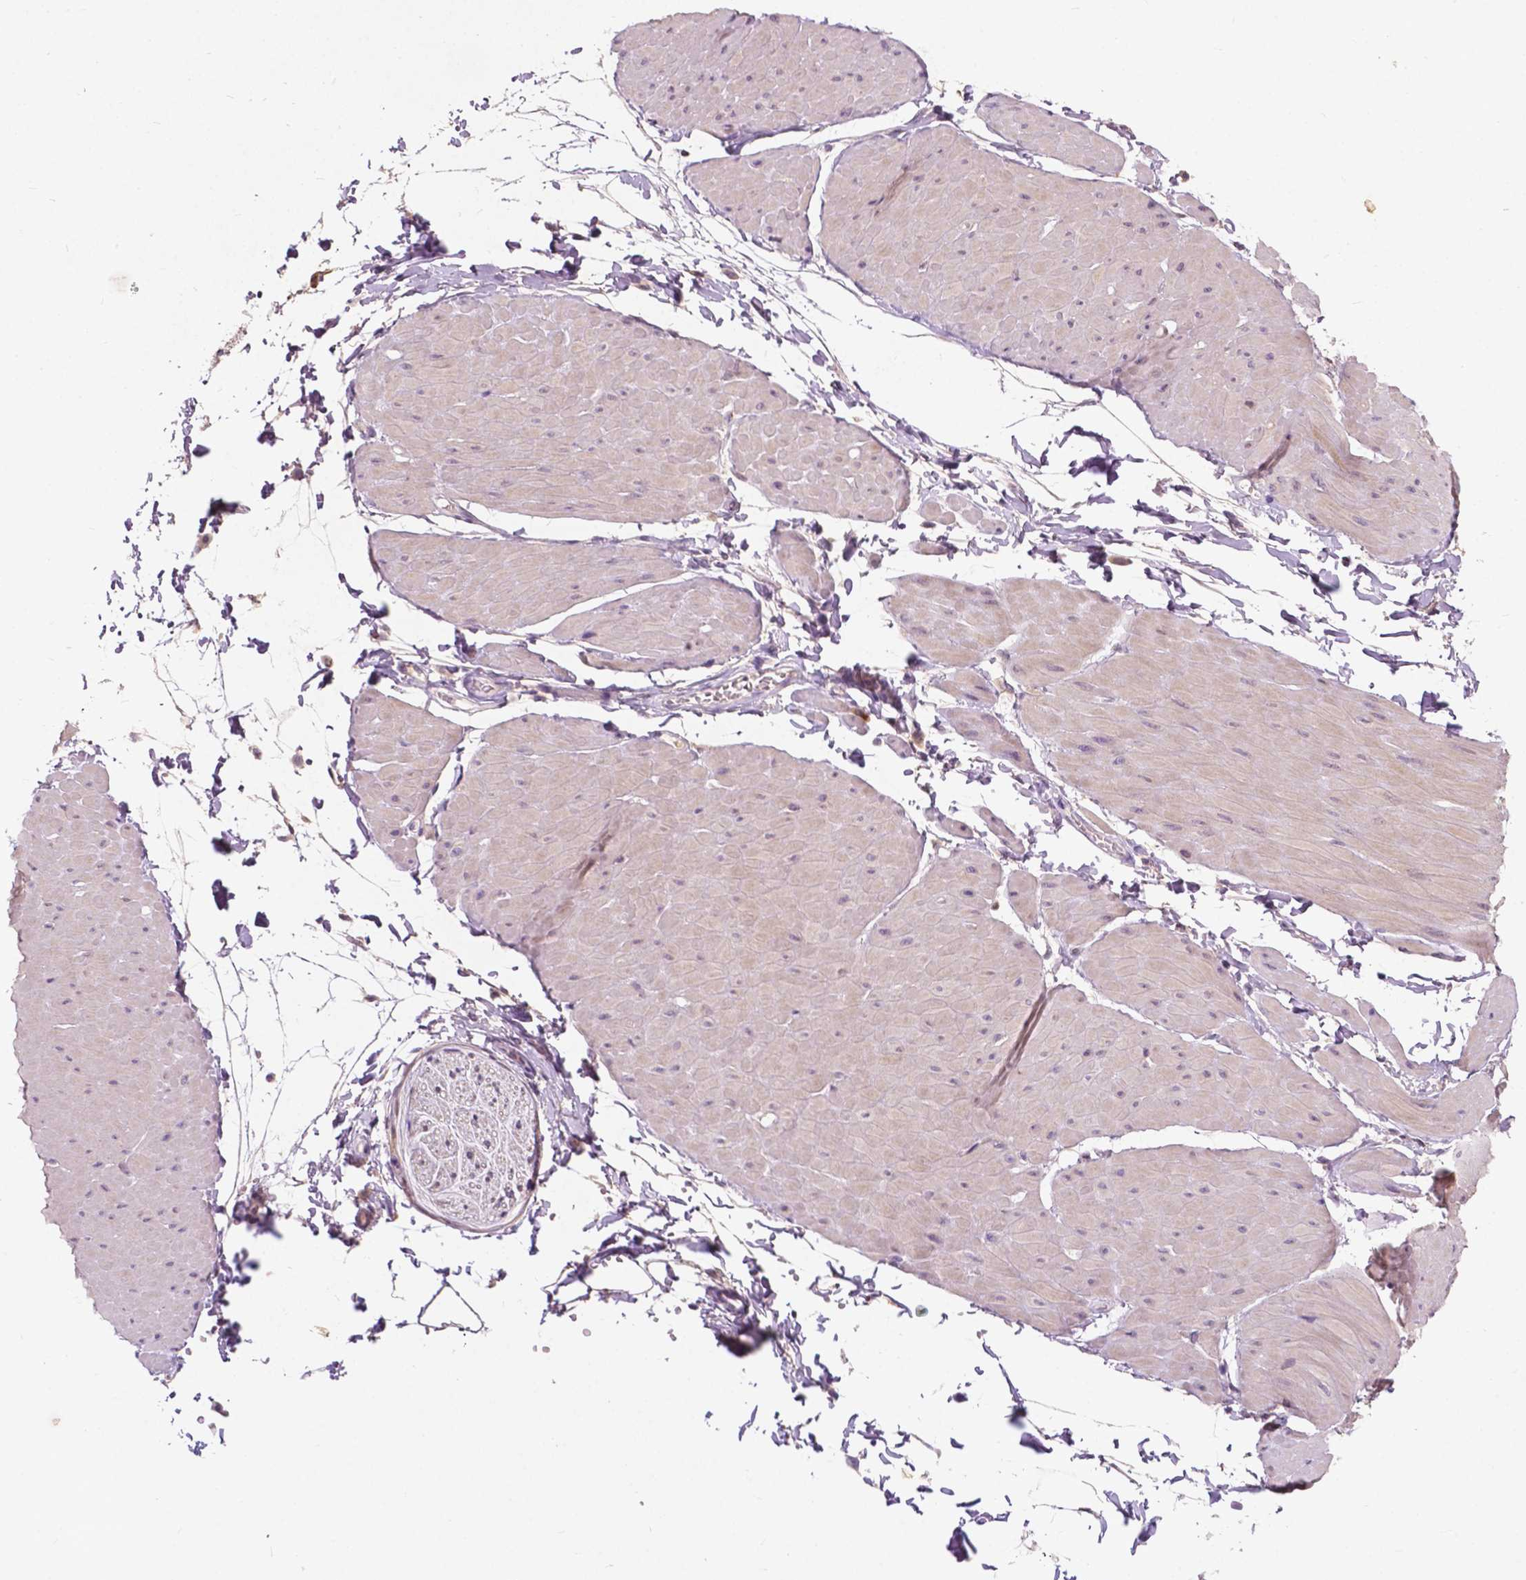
{"staining": {"intensity": "moderate", "quantity": "25%-75%", "location": "cytoplasmic/membranous"}, "tissue": "adipose tissue", "cell_type": "Adipocytes", "image_type": "normal", "snomed": [{"axis": "morphology", "description": "Normal tissue, NOS"}, {"axis": "topography", "description": "Smooth muscle"}, {"axis": "topography", "description": "Peripheral nerve tissue"}], "caption": "Immunohistochemistry photomicrograph of unremarkable human adipose tissue stained for a protein (brown), which reveals medium levels of moderate cytoplasmic/membranous positivity in about 25%-75% of adipocytes.", "gene": "GPR37", "patient": {"sex": "male", "age": 58}}